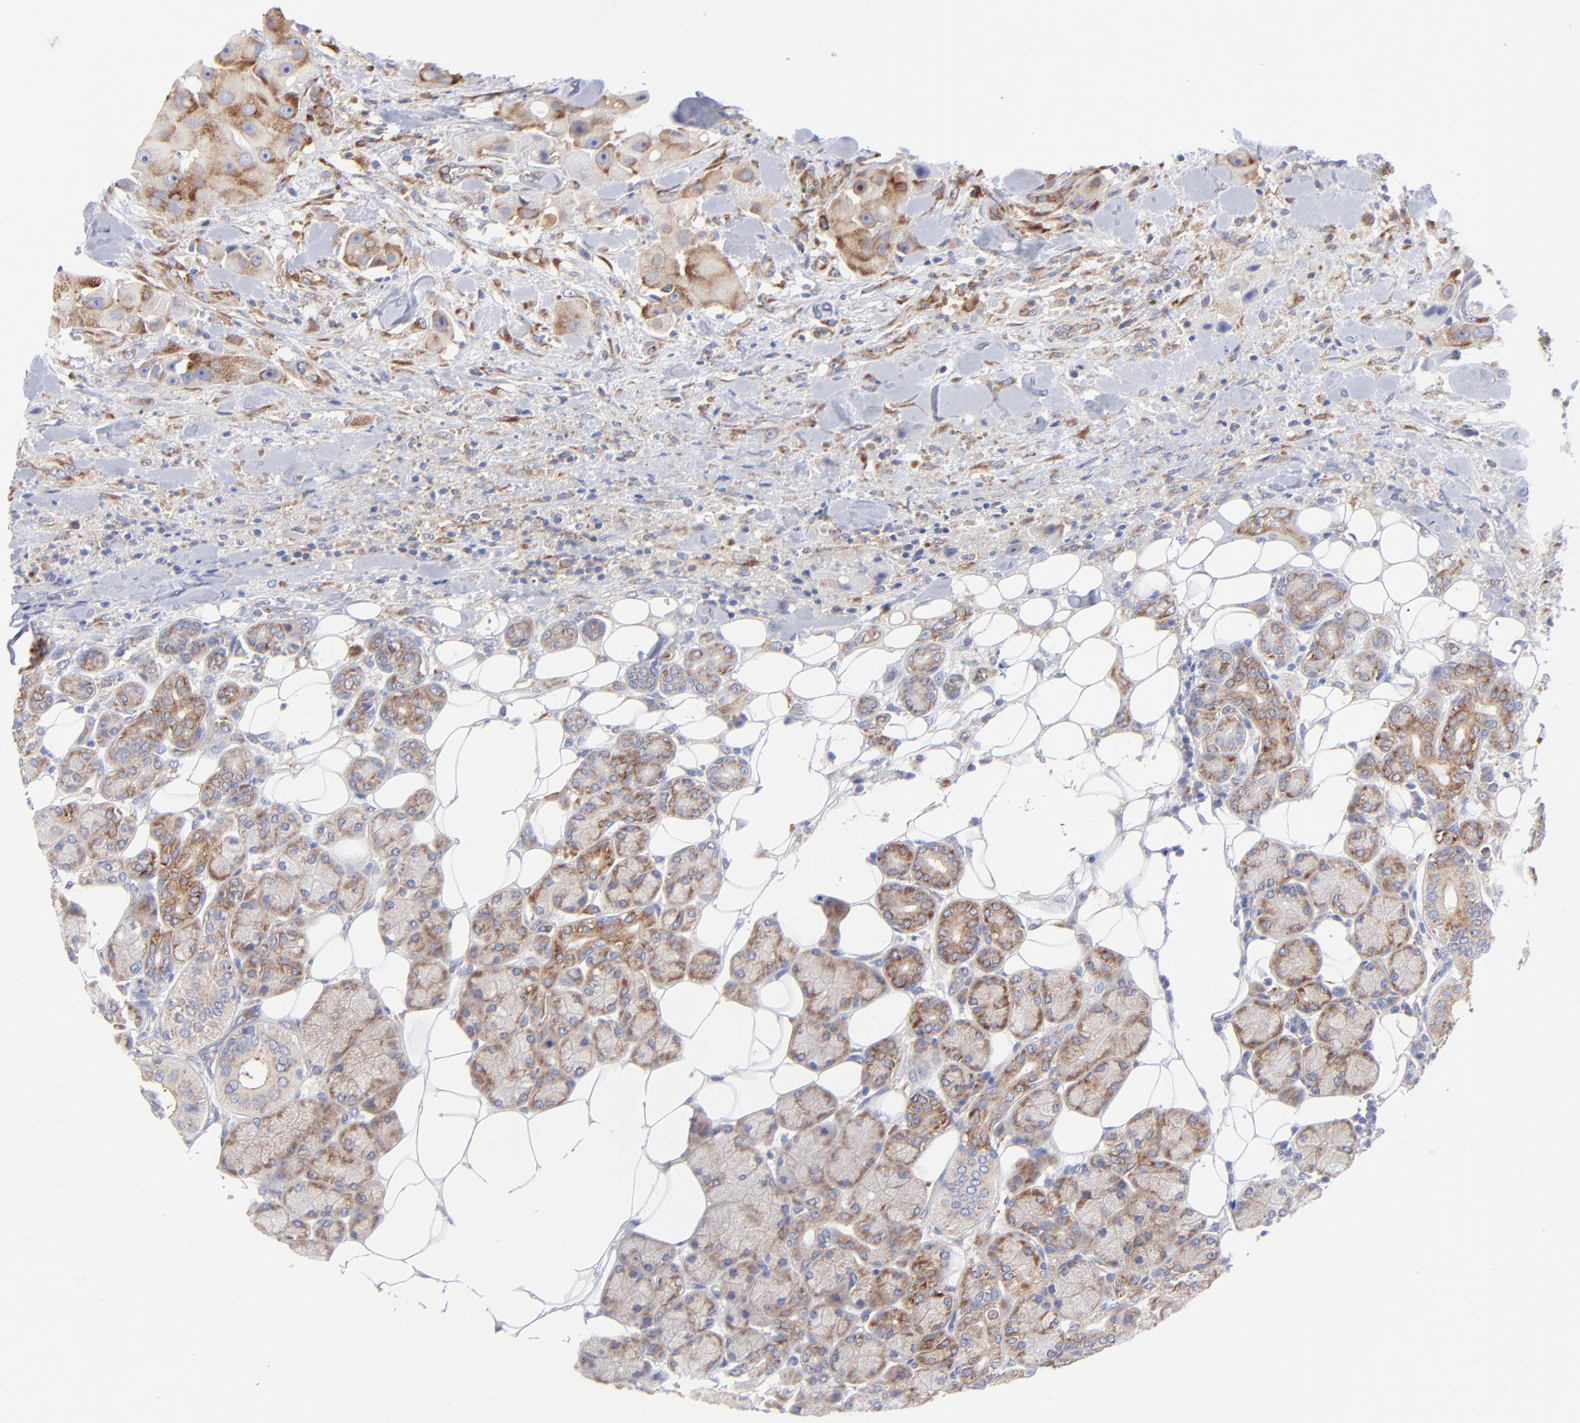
{"staining": {"intensity": "moderate", "quantity": ">75%", "location": "cytoplasmic/membranous"}, "tissue": "head and neck cancer", "cell_type": "Tumor cells", "image_type": "cancer", "snomed": [{"axis": "morphology", "description": "Normal tissue, NOS"}, {"axis": "morphology", "description": "Adenocarcinoma, NOS"}, {"axis": "topography", "description": "Salivary gland"}, {"axis": "topography", "description": "Head-Neck"}], "caption": "Immunohistochemistry (IHC) image of head and neck cancer (adenocarcinoma) stained for a protein (brown), which exhibits medium levels of moderate cytoplasmic/membranous staining in approximately >75% of tumor cells.", "gene": "EIF2AK2", "patient": {"sex": "male", "age": 80}}